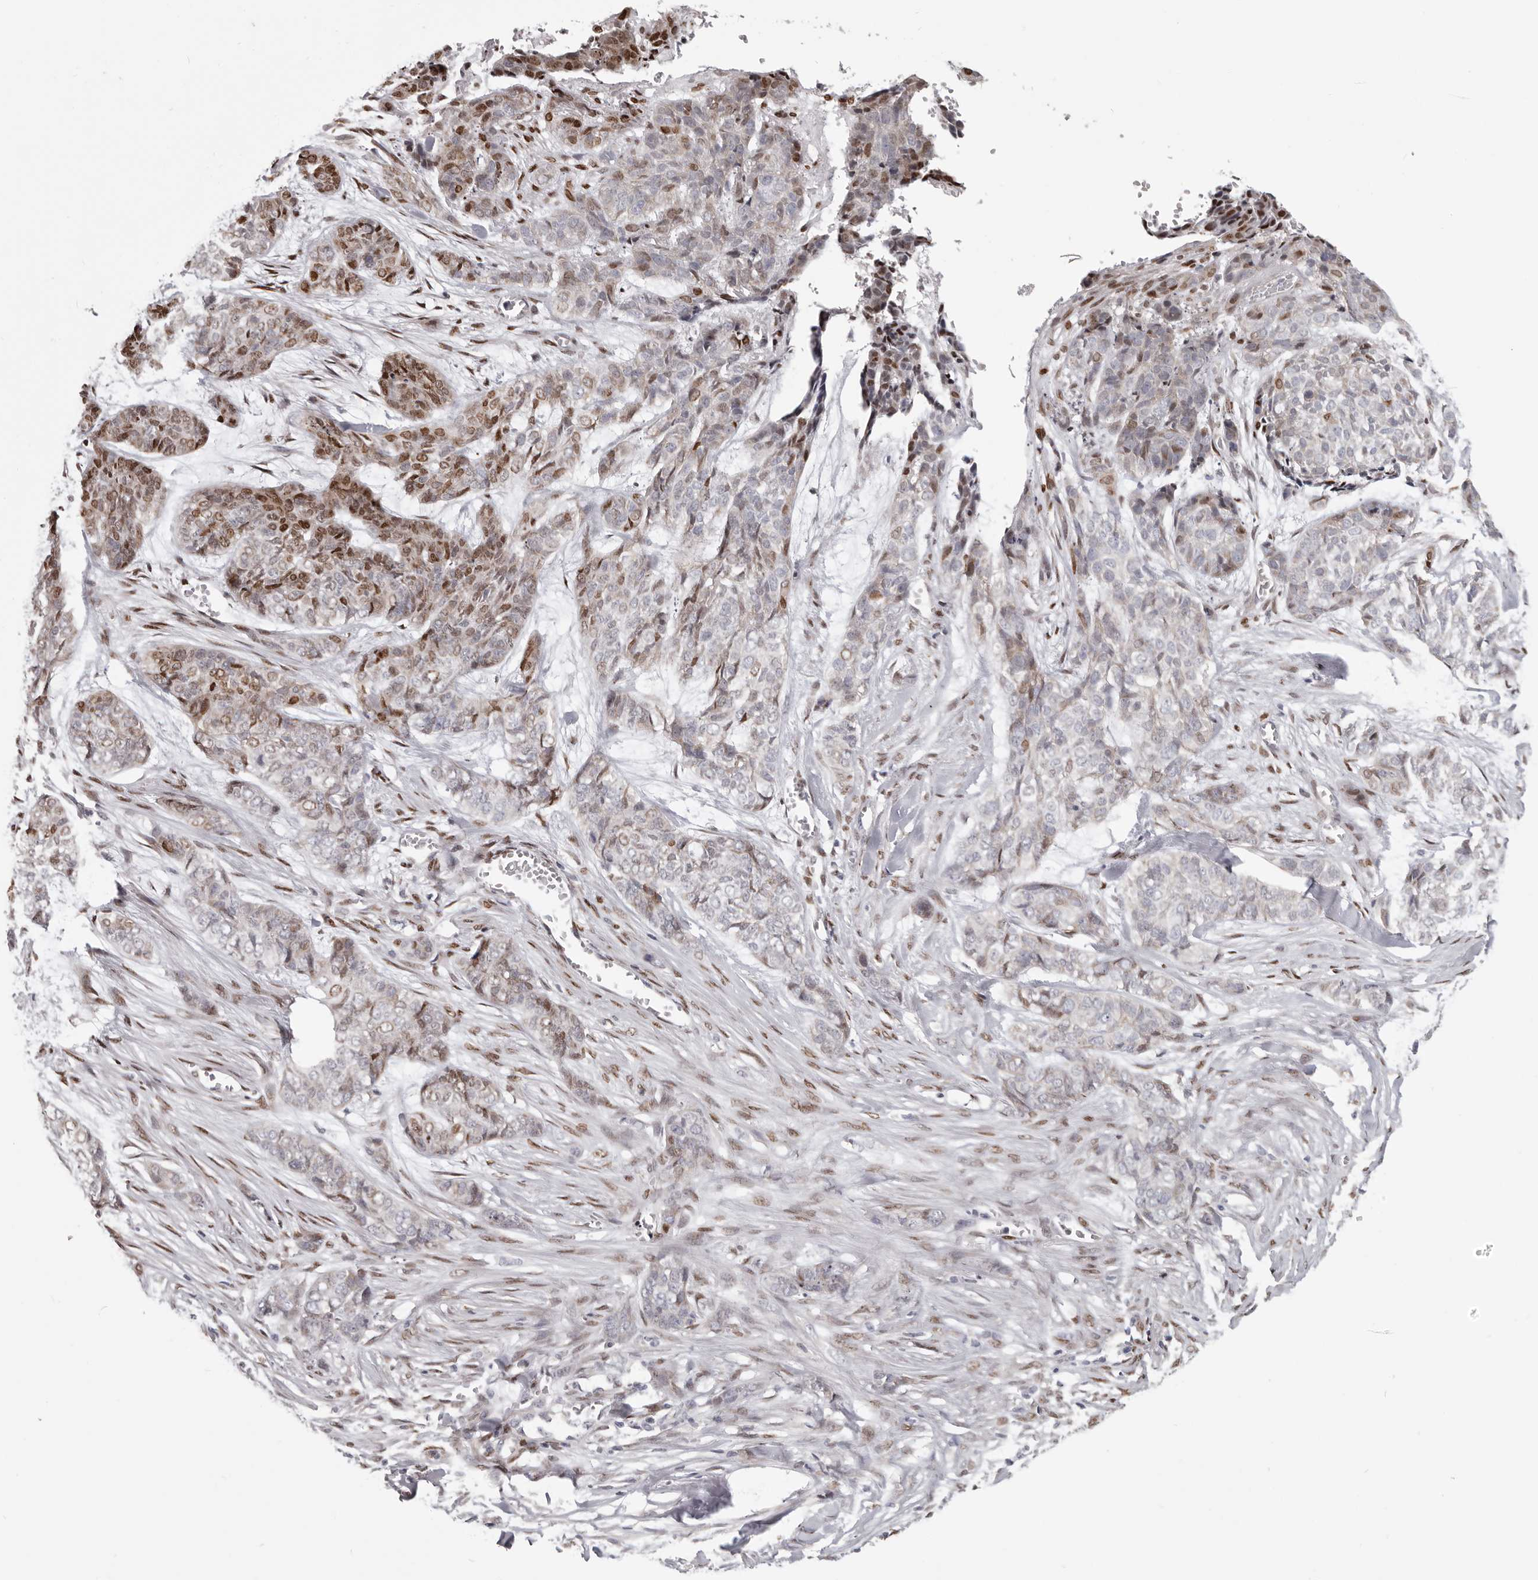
{"staining": {"intensity": "moderate", "quantity": "<25%", "location": "nuclear"}, "tissue": "skin cancer", "cell_type": "Tumor cells", "image_type": "cancer", "snomed": [{"axis": "morphology", "description": "Basal cell carcinoma"}, {"axis": "topography", "description": "Skin"}], "caption": "Protein staining displays moderate nuclear expression in approximately <25% of tumor cells in skin cancer (basal cell carcinoma).", "gene": "SRP19", "patient": {"sex": "female", "age": 64}}